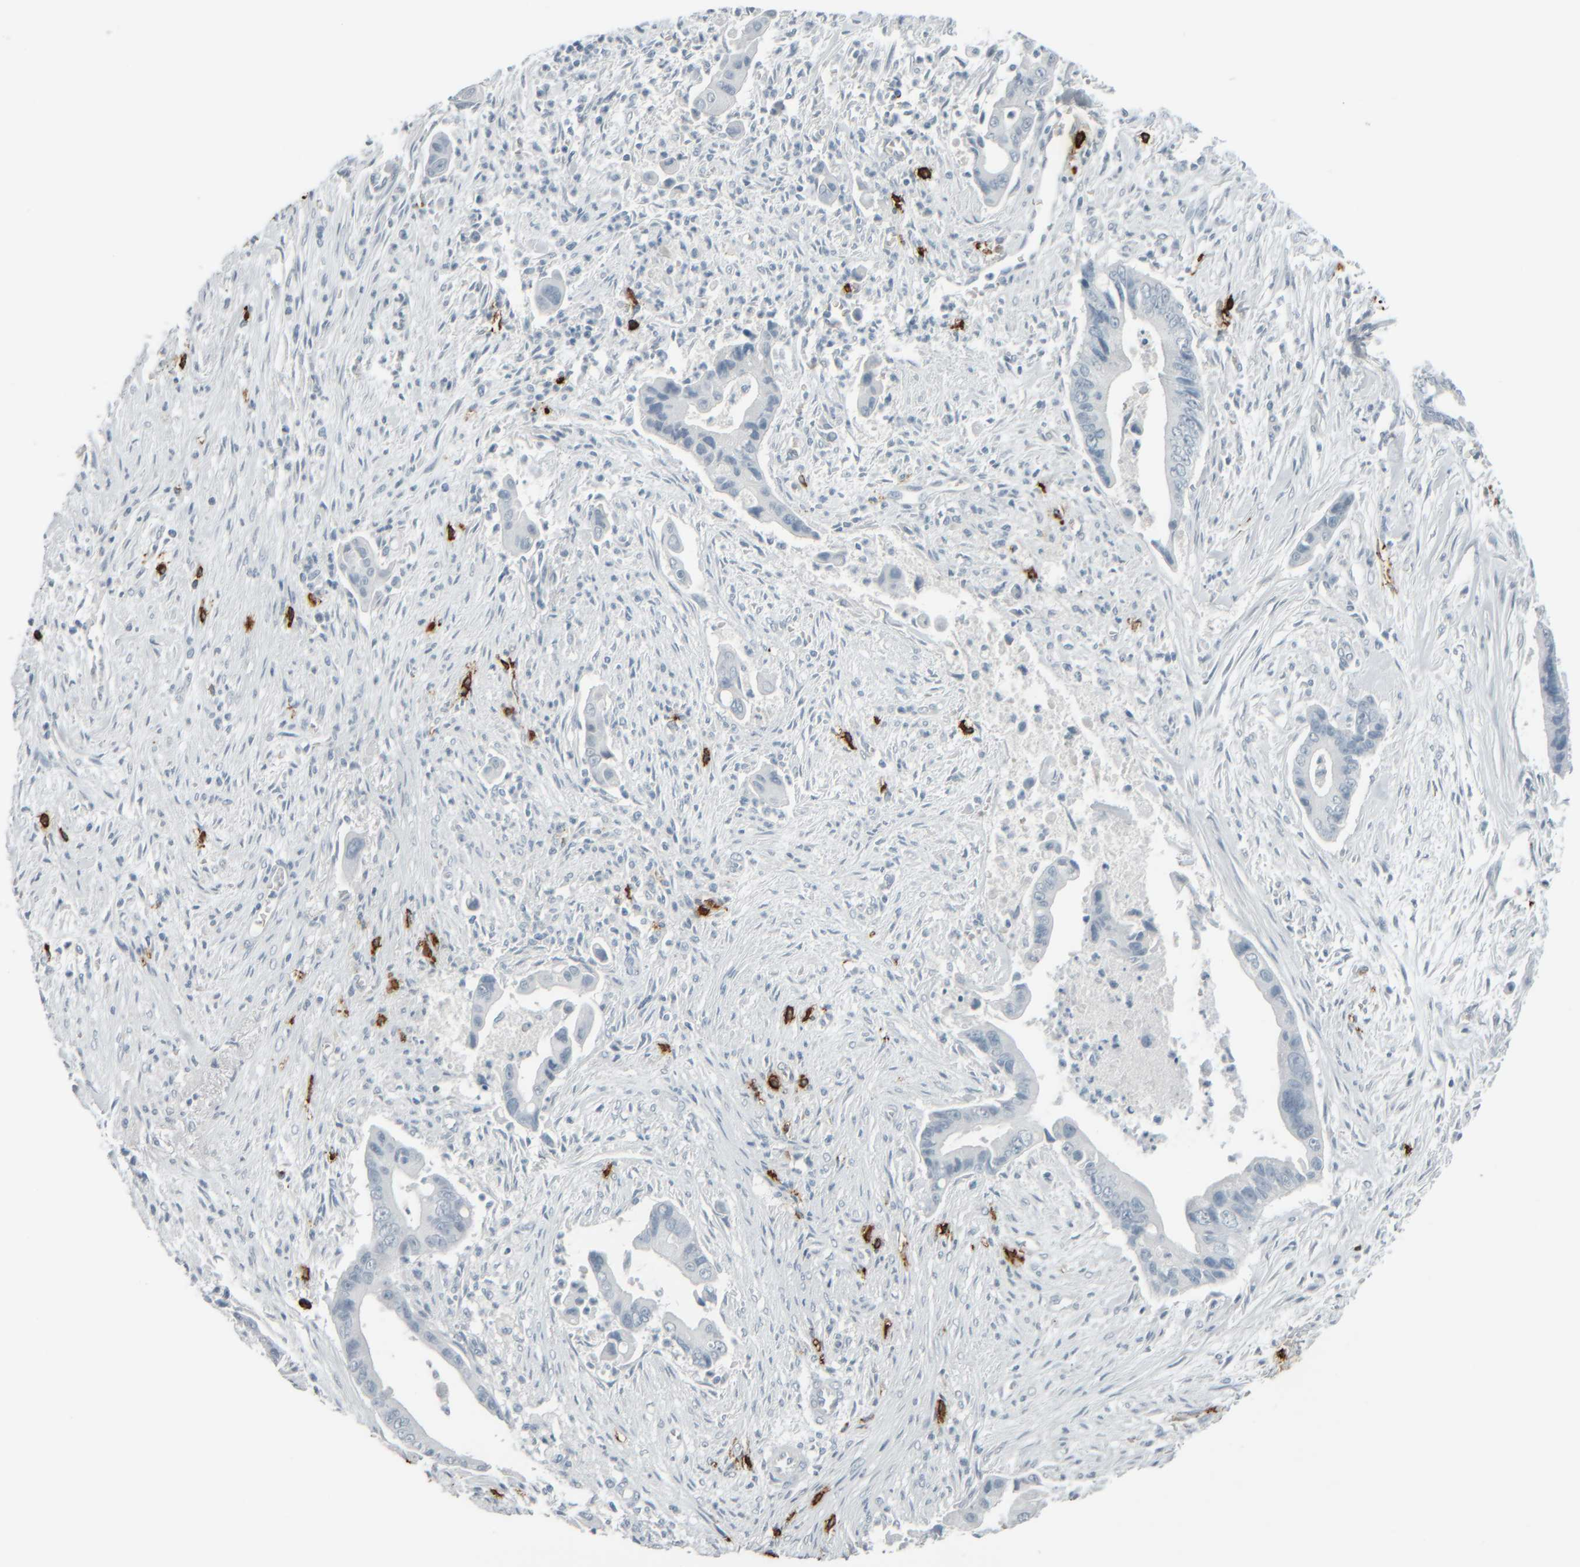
{"staining": {"intensity": "negative", "quantity": "none", "location": "none"}, "tissue": "liver cancer", "cell_type": "Tumor cells", "image_type": "cancer", "snomed": [{"axis": "morphology", "description": "Cholangiocarcinoma"}, {"axis": "topography", "description": "Liver"}], "caption": "High power microscopy micrograph of an immunohistochemistry histopathology image of cholangiocarcinoma (liver), revealing no significant expression in tumor cells.", "gene": "TPSAB1", "patient": {"sex": "female", "age": 55}}